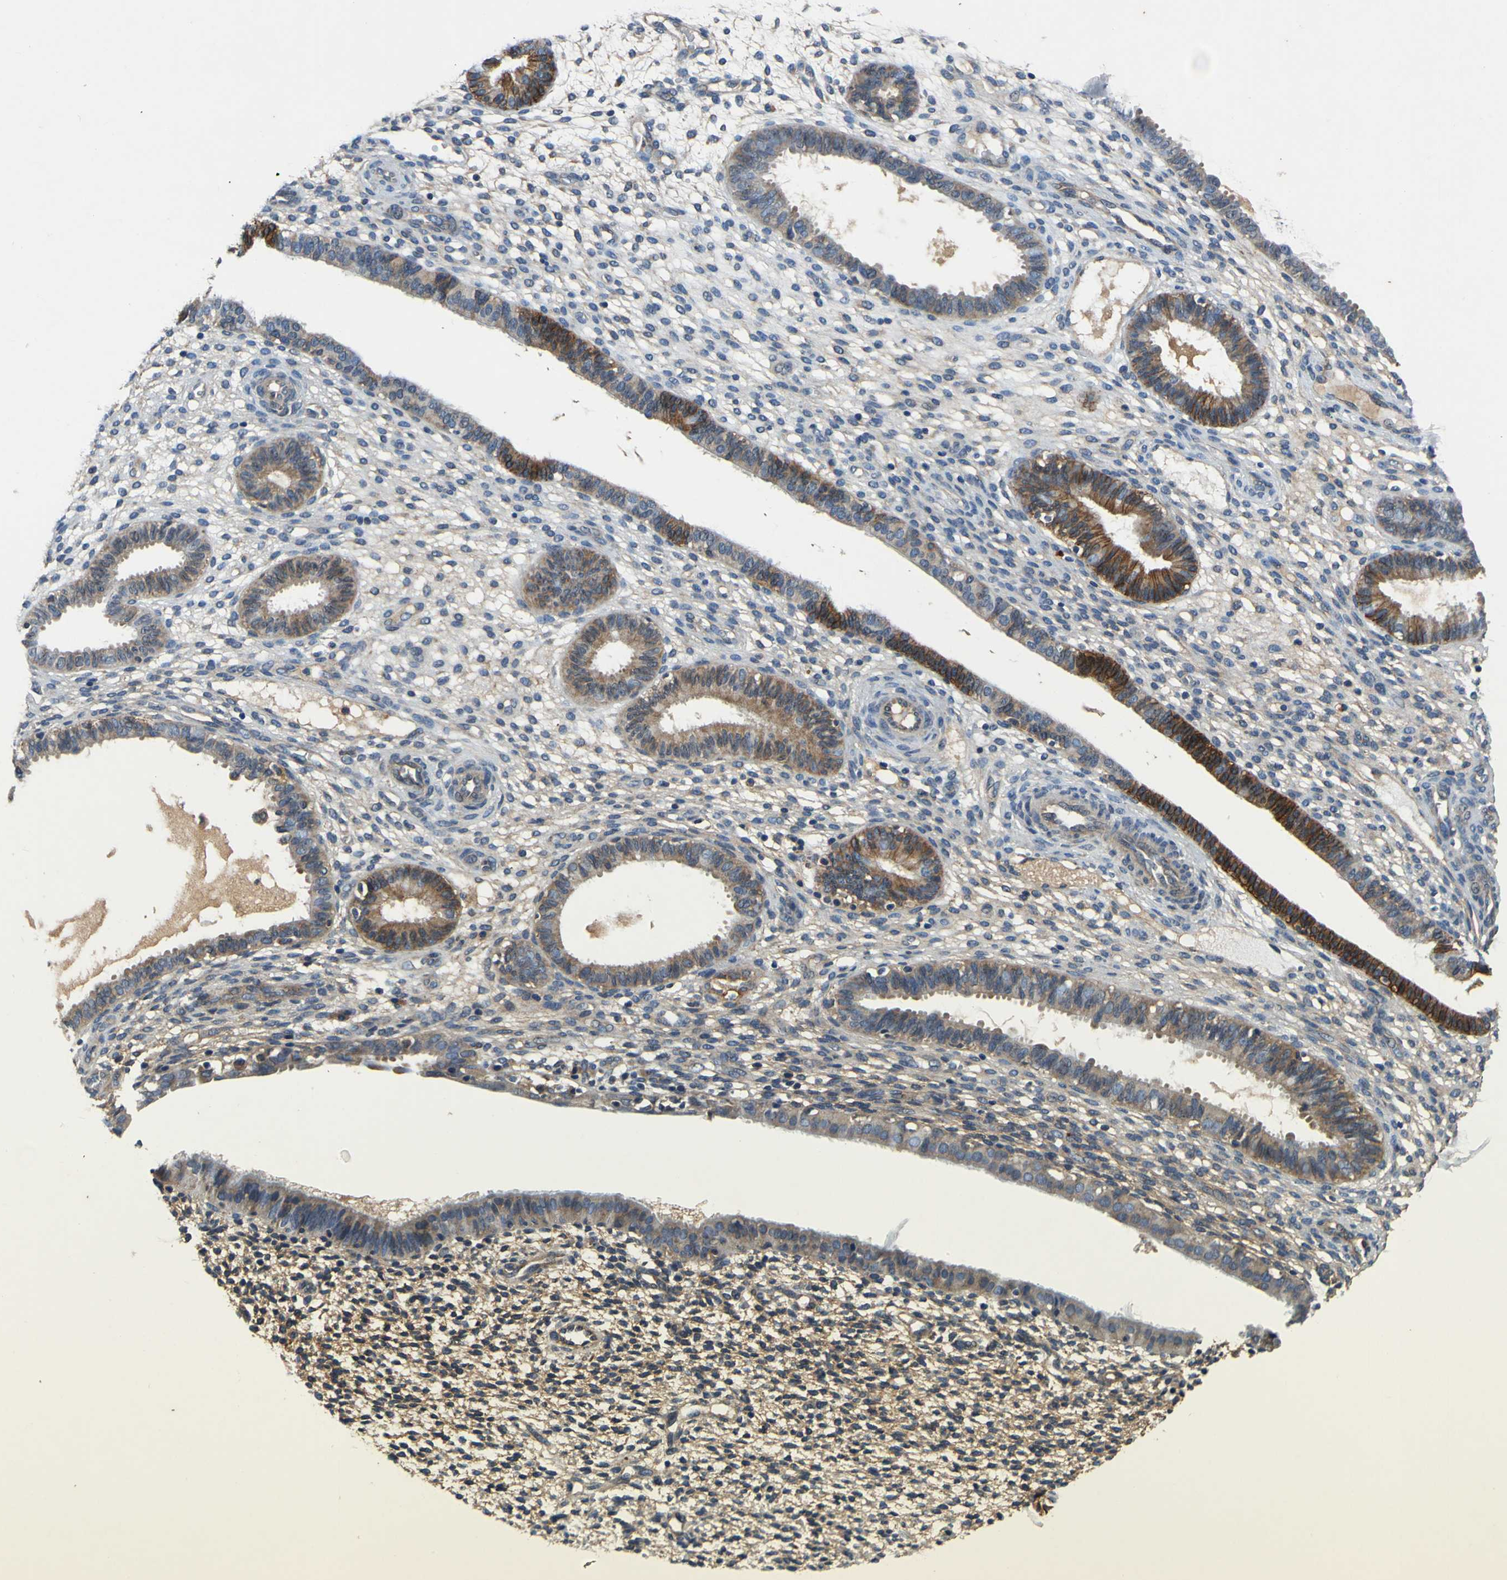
{"staining": {"intensity": "weak", "quantity": "25%-75%", "location": "cytoplasmic/membranous"}, "tissue": "endometrium", "cell_type": "Cells in endometrial stroma", "image_type": "normal", "snomed": [{"axis": "morphology", "description": "Normal tissue, NOS"}, {"axis": "topography", "description": "Endometrium"}], "caption": "Endometrium stained with DAB immunohistochemistry (IHC) shows low levels of weak cytoplasmic/membranous expression in about 25%-75% of cells in endometrial stroma.", "gene": "EPHB4", "patient": {"sex": "female", "age": 61}}